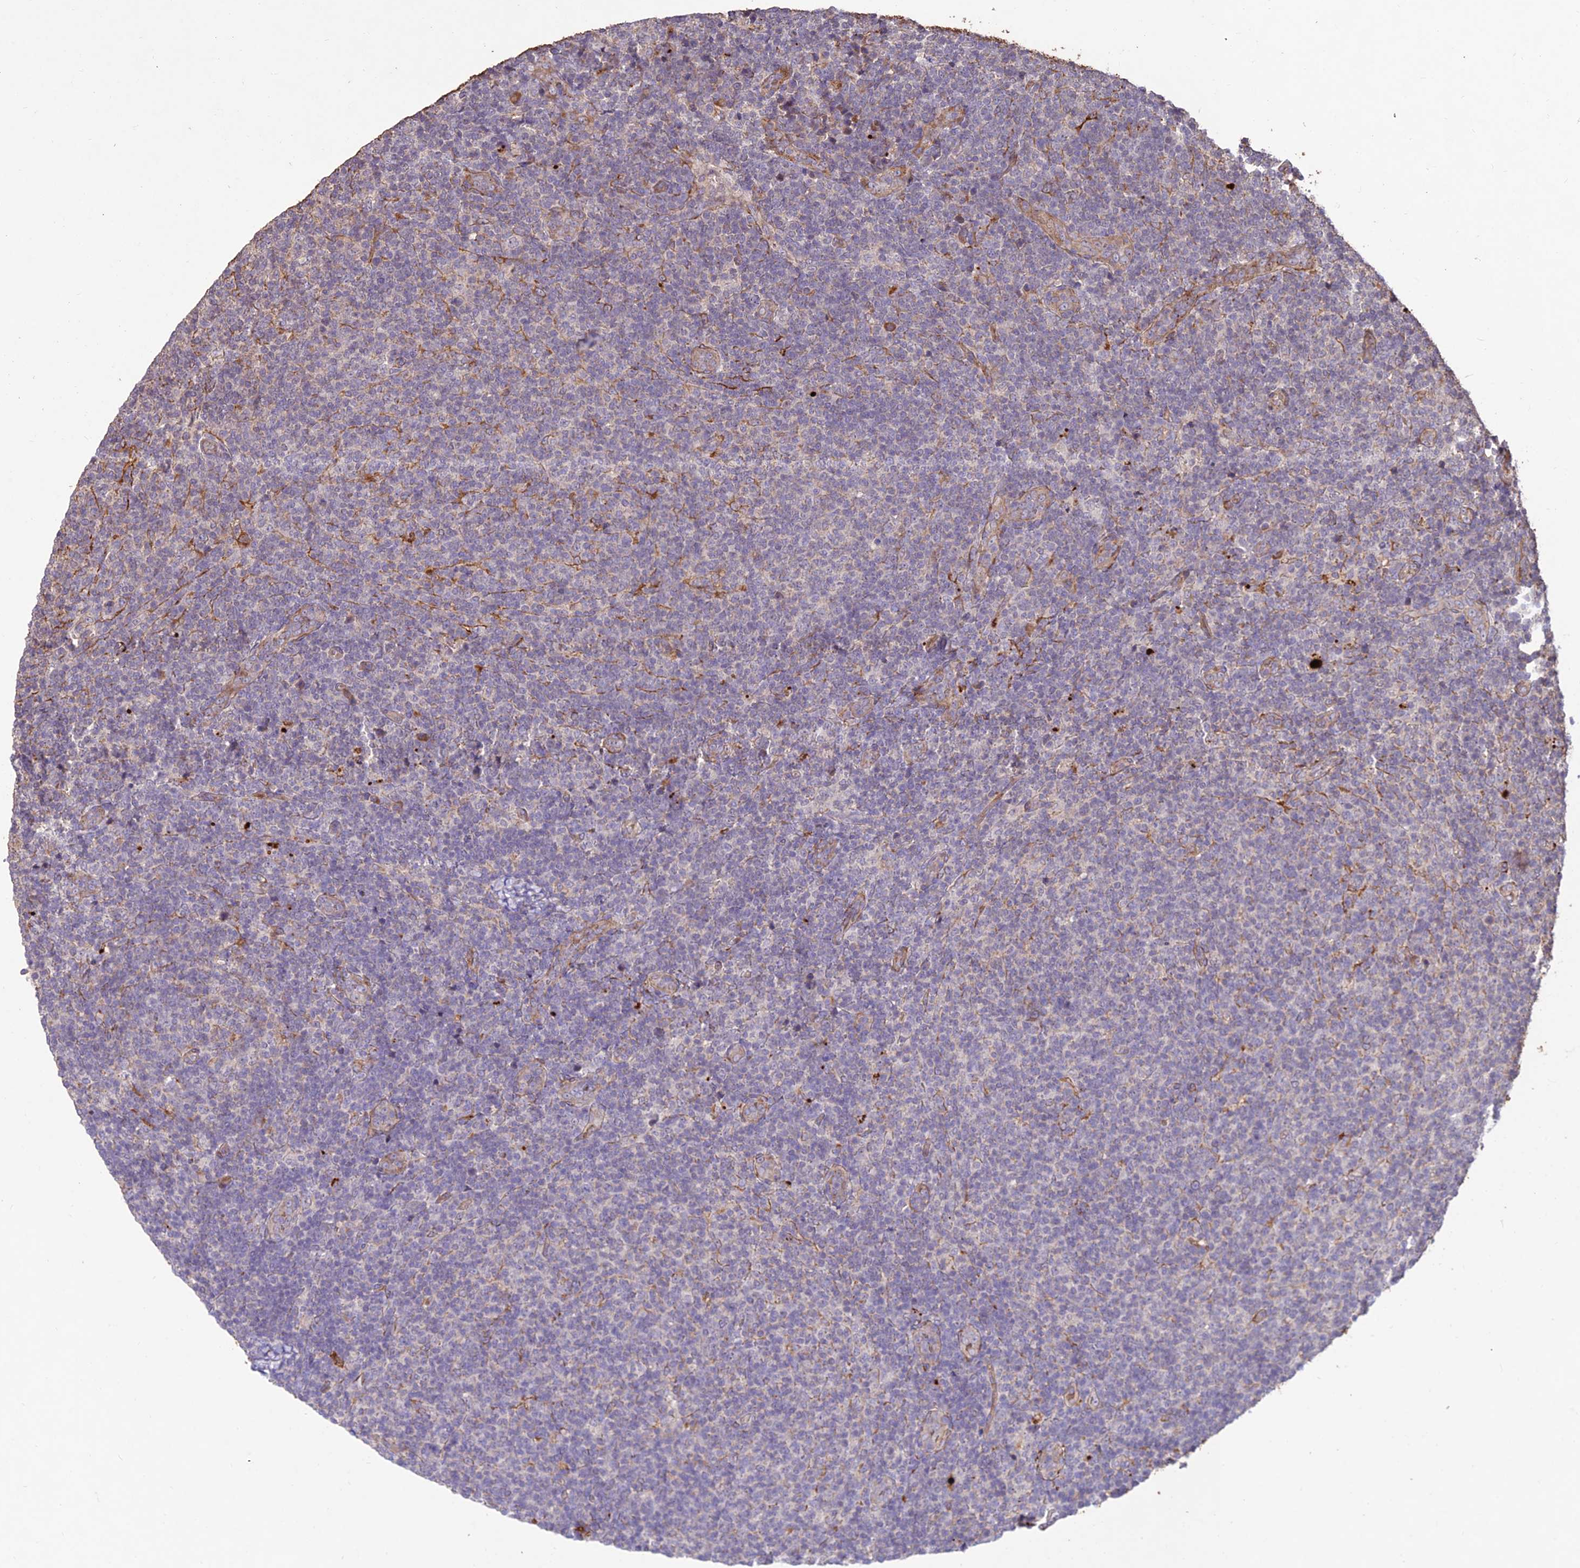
{"staining": {"intensity": "negative", "quantity": "none", "location": "none"}, "tissue": "lymphoma", "cell_type": "Tumor cells", "image_type": "cancer", "snomed": [{"axis": "morphology", "description": "Malignant lymphoma, non-Hodgkin's type, Low grade"}, {"axis": "topography", "description": "Lymph node"}], "caption": "Malignant lymphoma, non-Hodgkin's type (low-grade) stained for a protein using immunohistochemistry reveals no expression tumor cells.", "gene": "PPP1R11", "patient": {"sex": "male", "age": 66}}